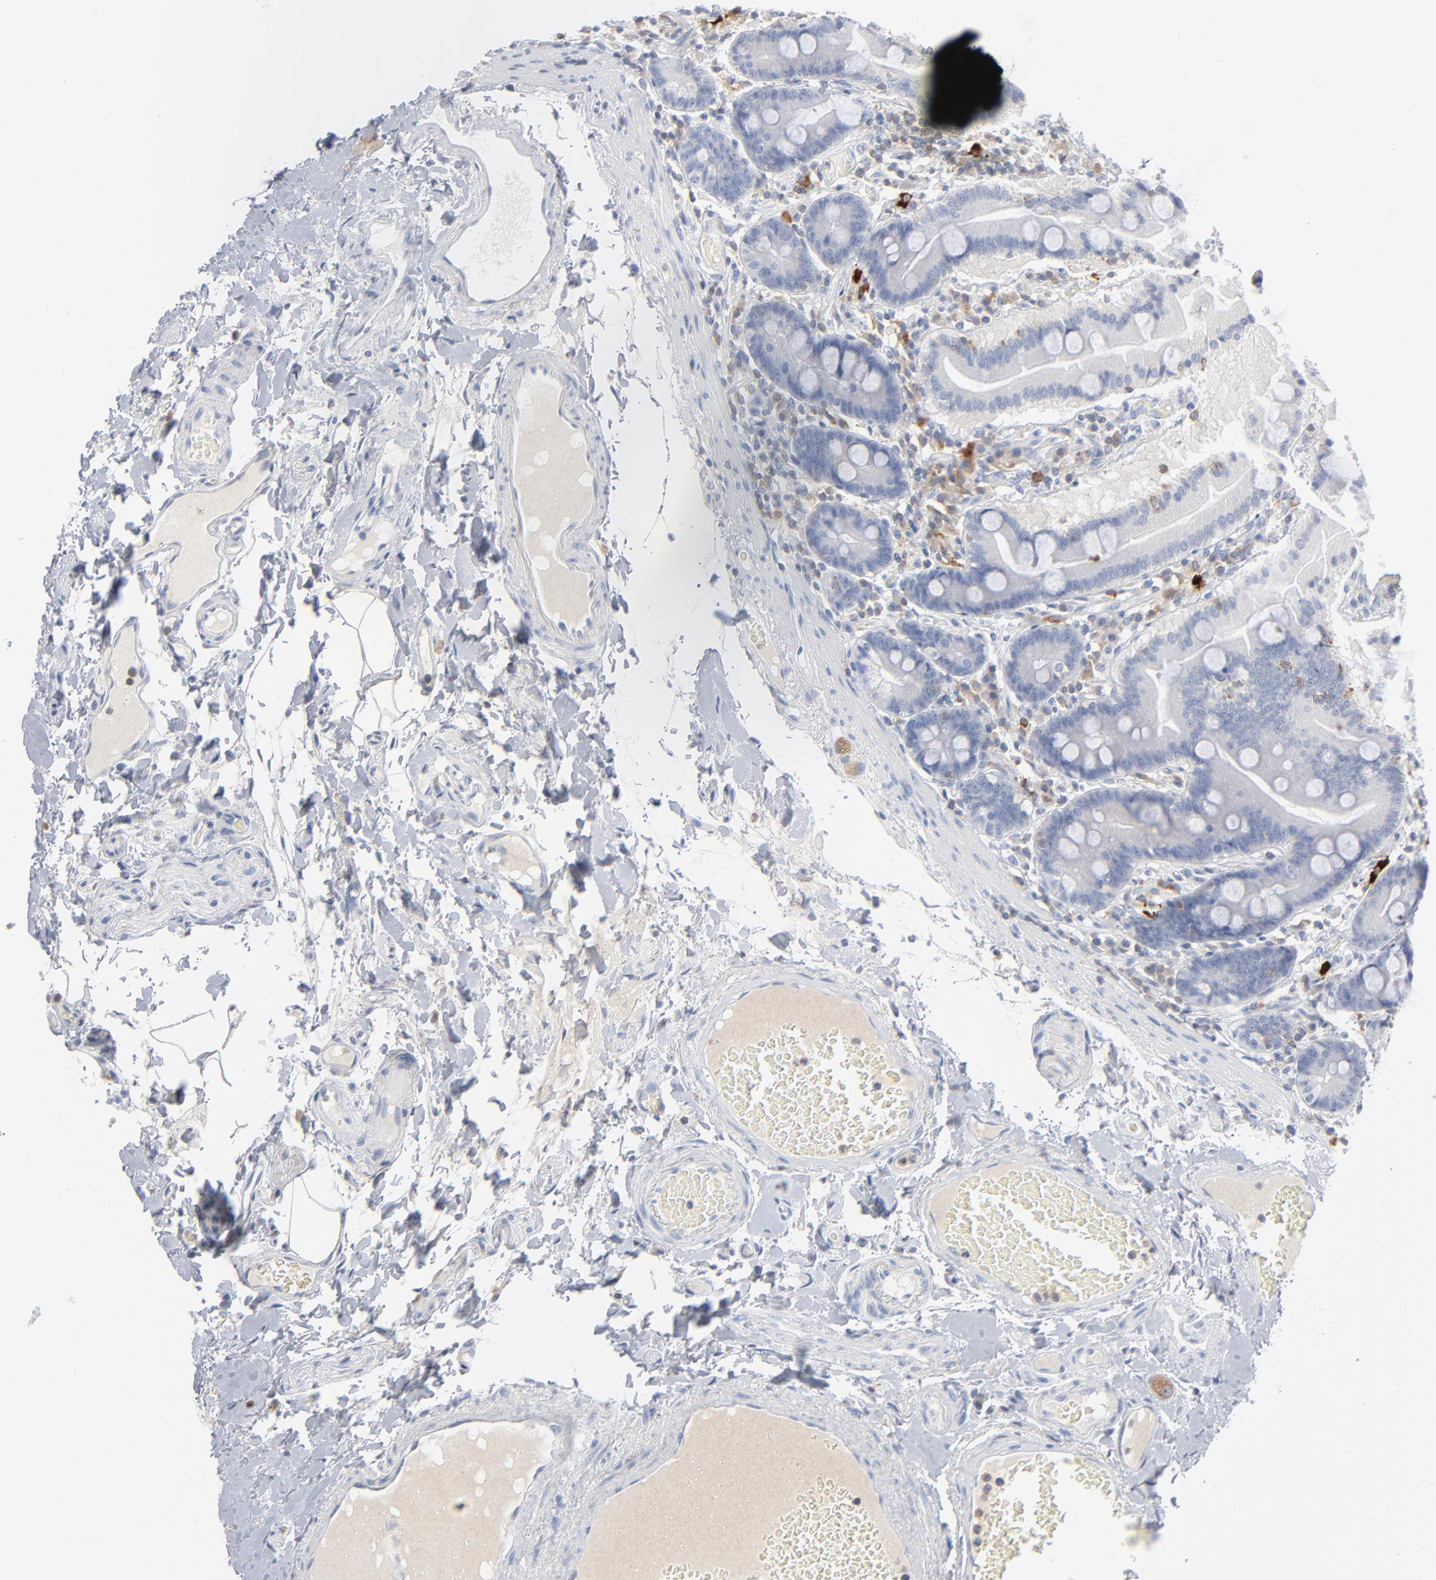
{"staining": {"intensity": "negative", "quantity": "none", "location": "none"}, "tissue": "duodenum", "cell_type": "Glandular cells", "image_type": "normal", "snomed": [{"axis": "morphology", "description": "Normal tissue, NOS"}, {"axis": "topography", "description": "Duodenum"}], "caption": "Glandular cells show no significant protein positivity in normal duodenum.", "gene": "PTK2B", "patient": {"sex": "female", "age": 64}}